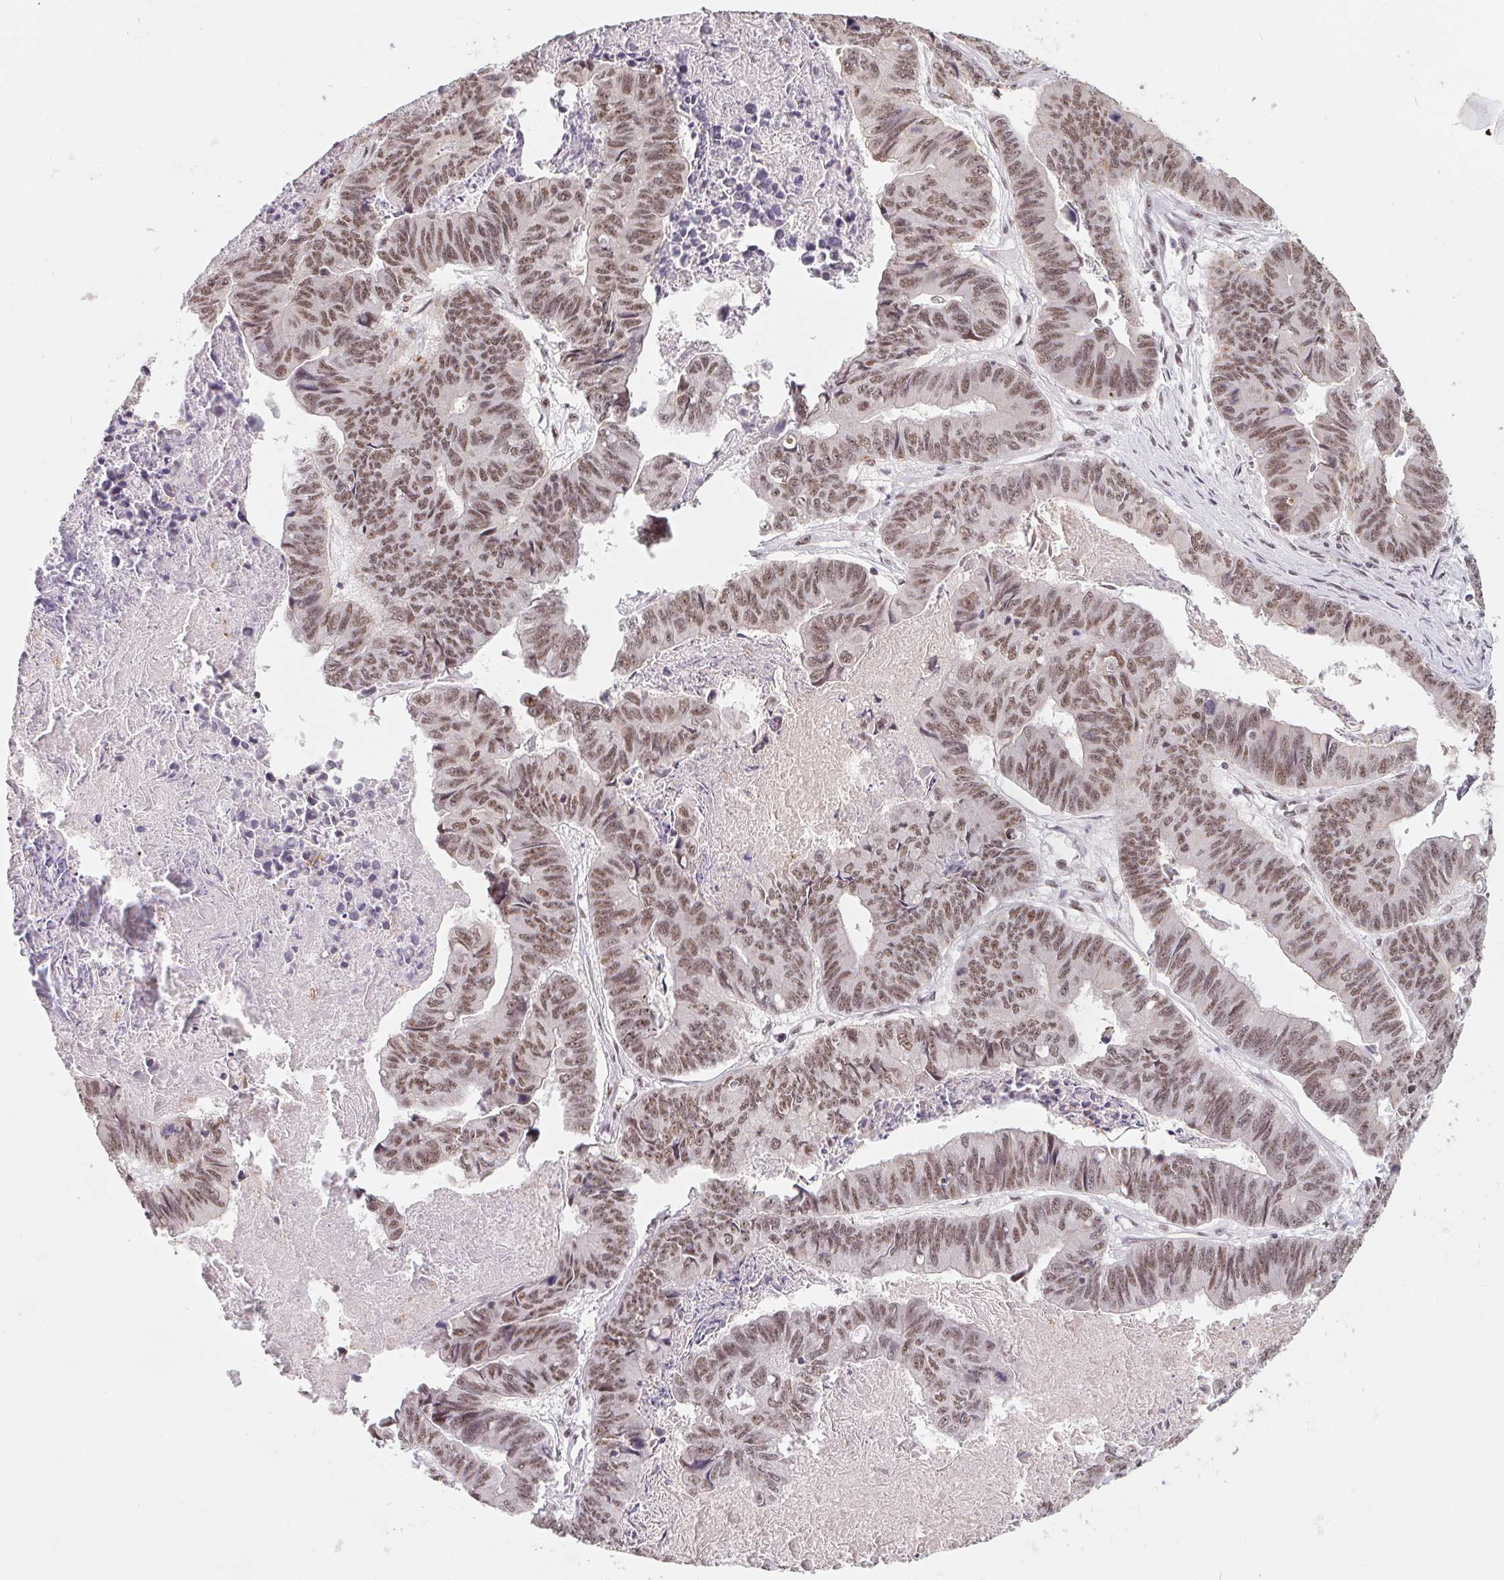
{"staining": {"intensity": "moderate", "quantity": ">75%", "location": "nuclear"}, "tissue": "stomach cancer", "cell_type": "Tumor cells", "image_type": "cancer", "snomed": [{"axis": "morphology", "description": "Adenocarcinoma, NOS"}, {"axis": "topography", "description": "Stomach, lower"}], "caption": "Adenocarcinoma (stomach) tissue displays moderate nuclear staining in approximately >75% of tumor cells, visualized by immunohistochemistry. The protein is stained brown, and the nuclei are stained in blue (DAB (3,3'-diaminobenzidine) IHC with brightfield microscopy, high magnification).", "gene": "TCERG1", "patient": {"sex": "male", "age": 77}}